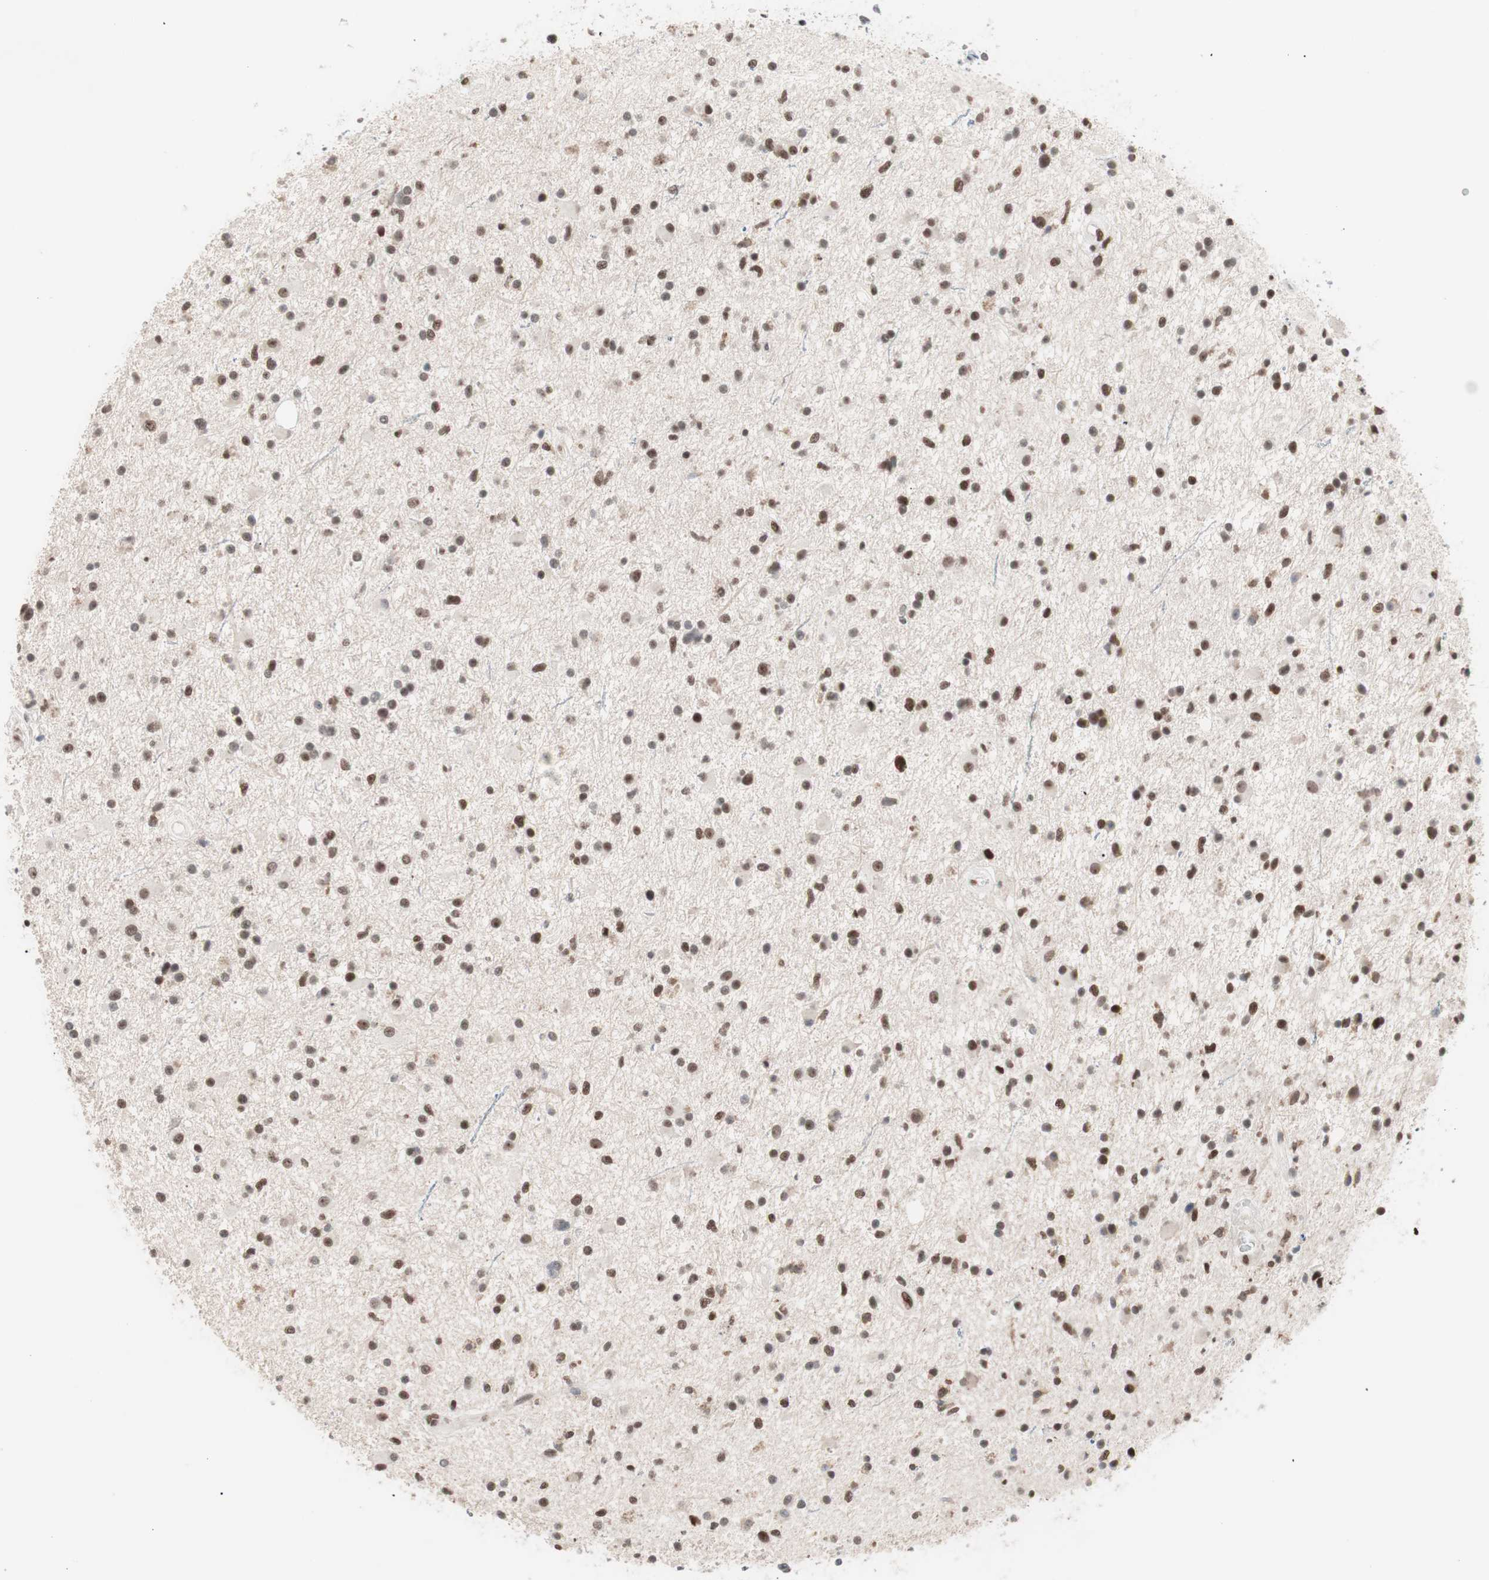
{"staining": {"intensity": "strong", "quantity": ">75%", "location": "nuclear"}, "tissue": "glioma", "cell_type": "Tumor cells", "image_type": "cancer", "snomed": [{"axis": "morphology", "description": "Glioma, malignant, High grade"}, {"axis": "topography", "description": "Brain"}], "caption": "High-grade glioma (malignant) stained with immunohistochemistry (IHC) shows strong nuclear positivity in approximately >75% of tumor cells.", "gene": "LIG3", "patient": {"sex": "male", "age": 33}}